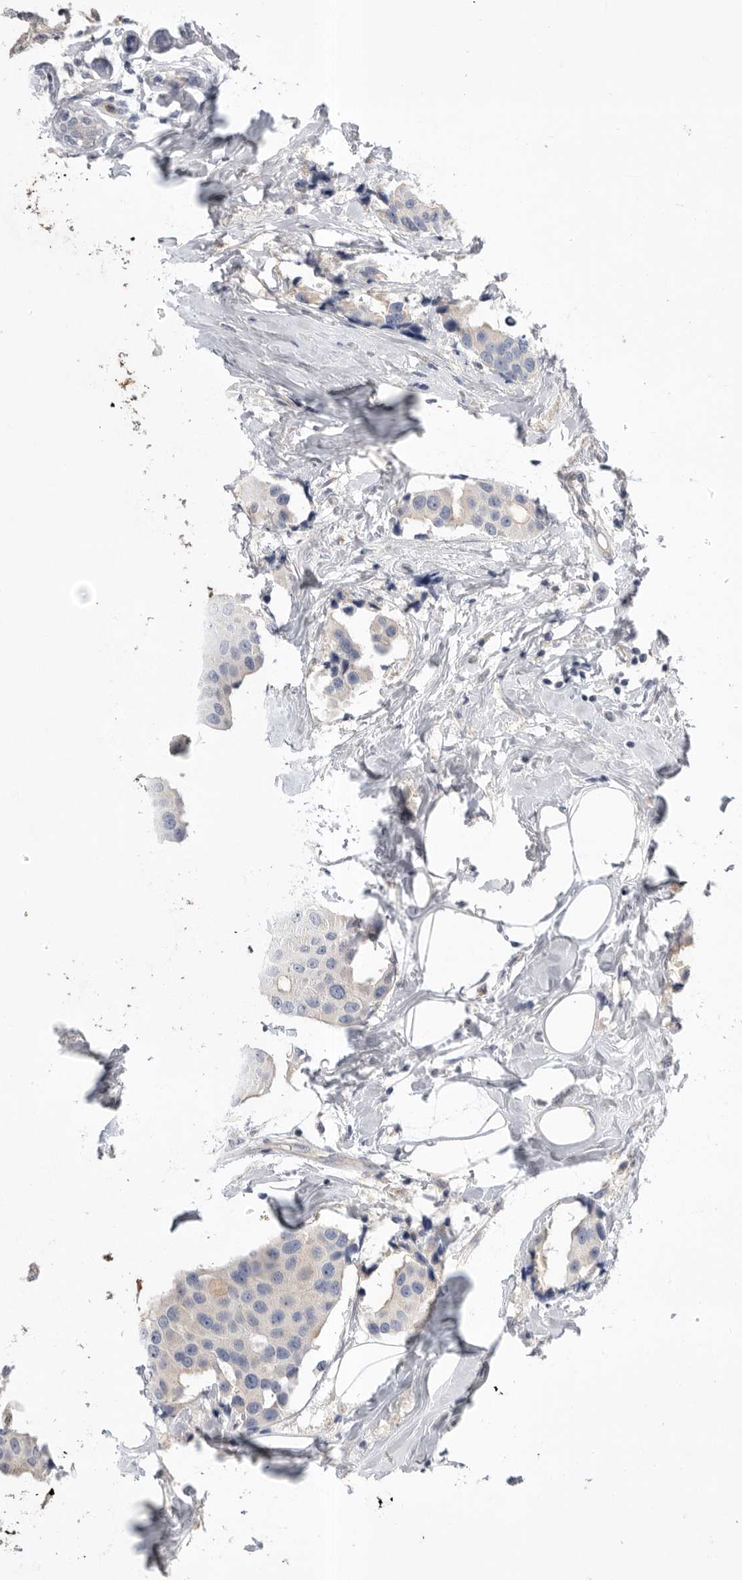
{"staining": {"intensity": "weak", "quantity": "<25%", "location": "cytoplasmic/membranous"}, "tissue": "breast cancer", "cell_type": "Tumor cells", "image_type": "cancer", "snomed": [{"axis": "morphology", "description": "Normal tissue, NOS"}, {"axis": "morphology", "description": "Duct carcinoma"}, {"axis": "topography", "description": "Breast"}], "caption": "Breast cancer was stained to show a protein in brown. There is no significant staining in tumor cells. Brightfield microscopy of immunohistochemistry stained with DAB (3,3'-diaminobenzidine) (brown) and hematoxylin (blue), captured at high magnification.", "gene": "CCDC126", "patient": {"sex": "female", "age": 39}}